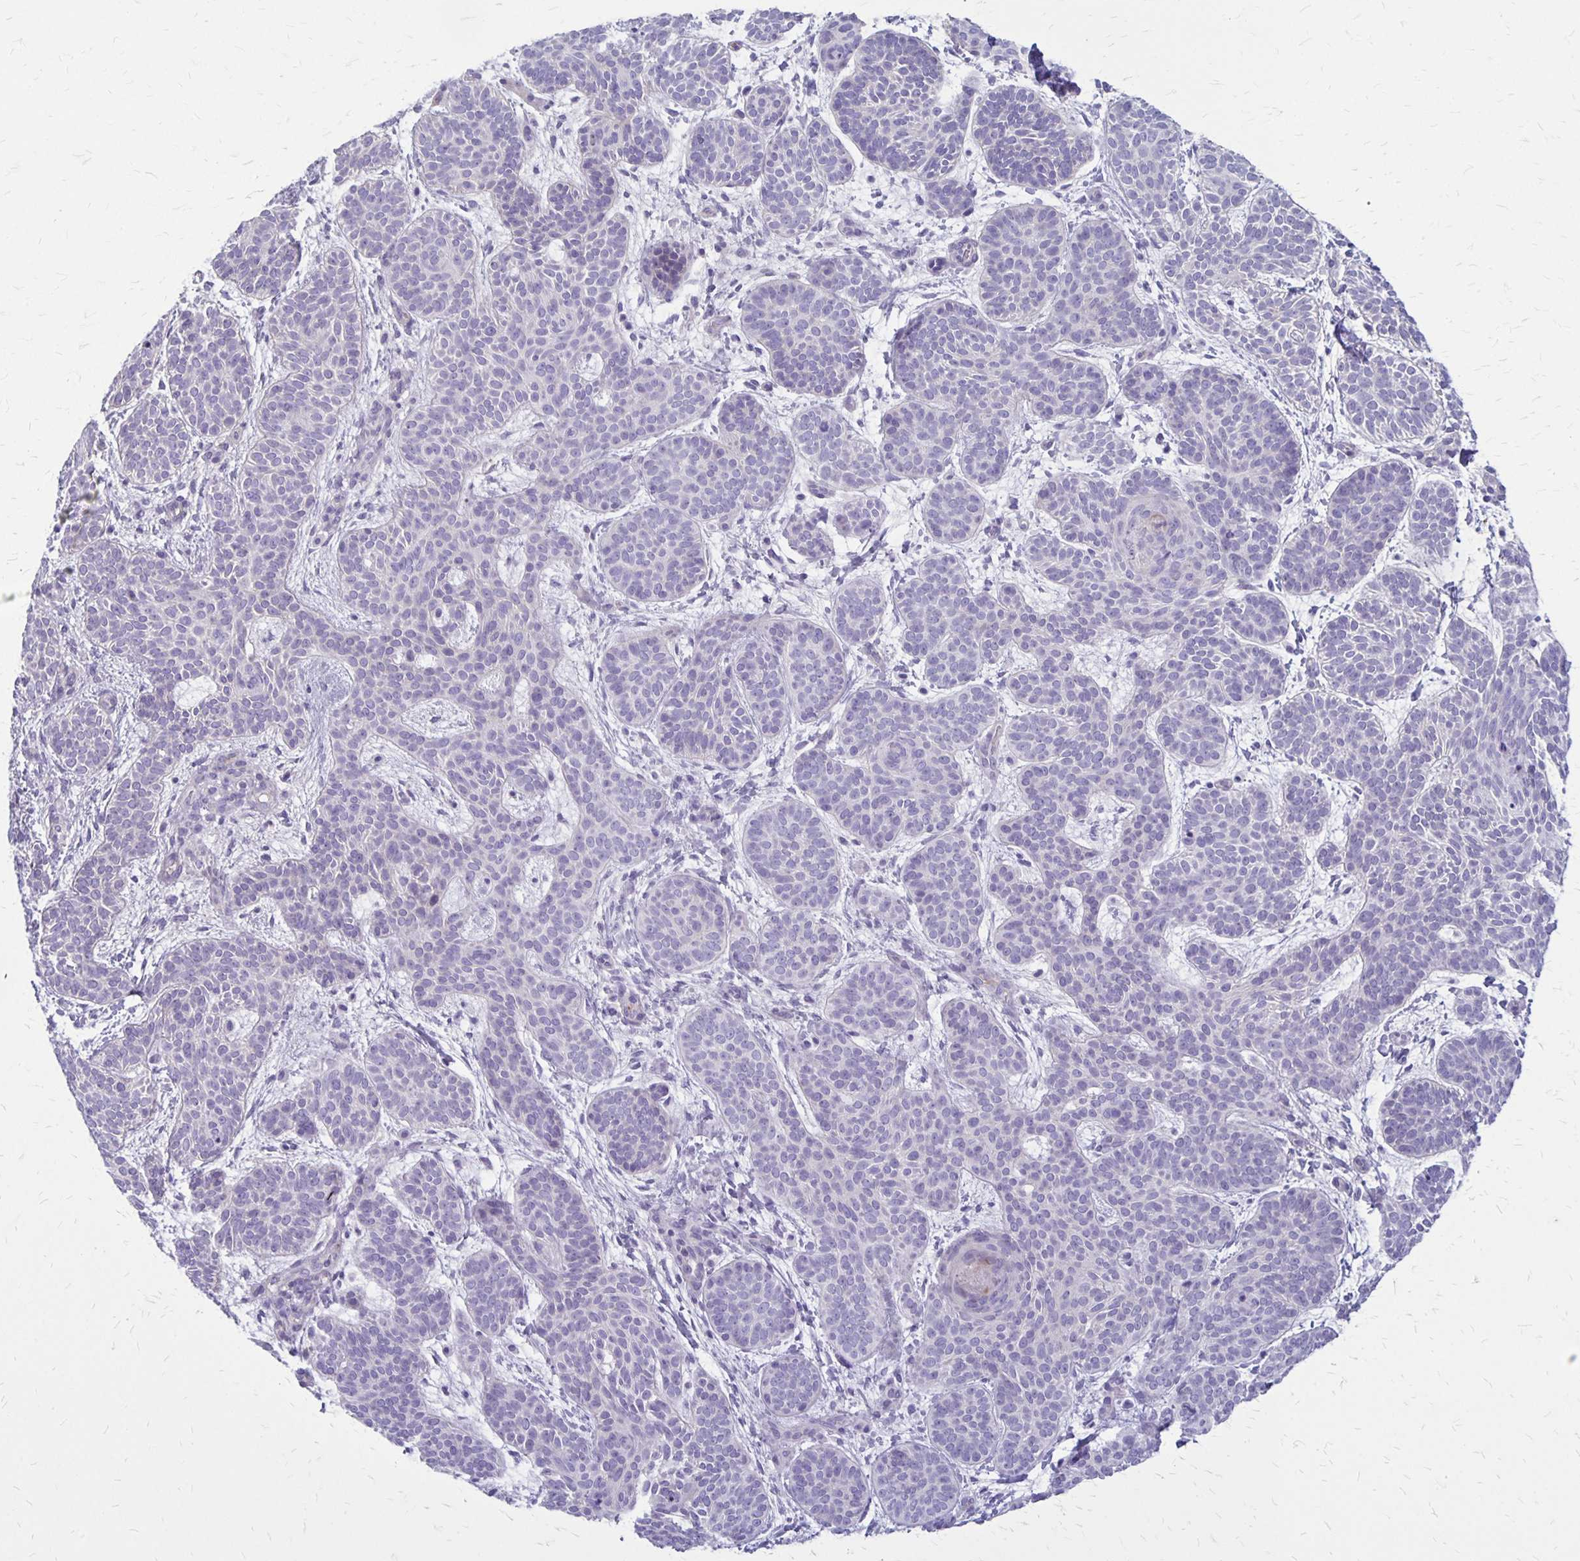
{"staining": {"intensity": "negative", "quantity": "none", "location": "none"}, "tissue": "skin cancer", "cell_type": "Tumor cells", "image_type": "cancer", "snomed": [{"axis": "morphology", "description": "Basal cell carcinoma"}, {"axis": "topography", "description": "Skin"}], "caption": "This is an immunohistochemistry (IHC) micrograph of skin cancer. There is no positivity in tumor cells.", "gene": "GP9", "patient": {"sex": "female", "age": 82}}